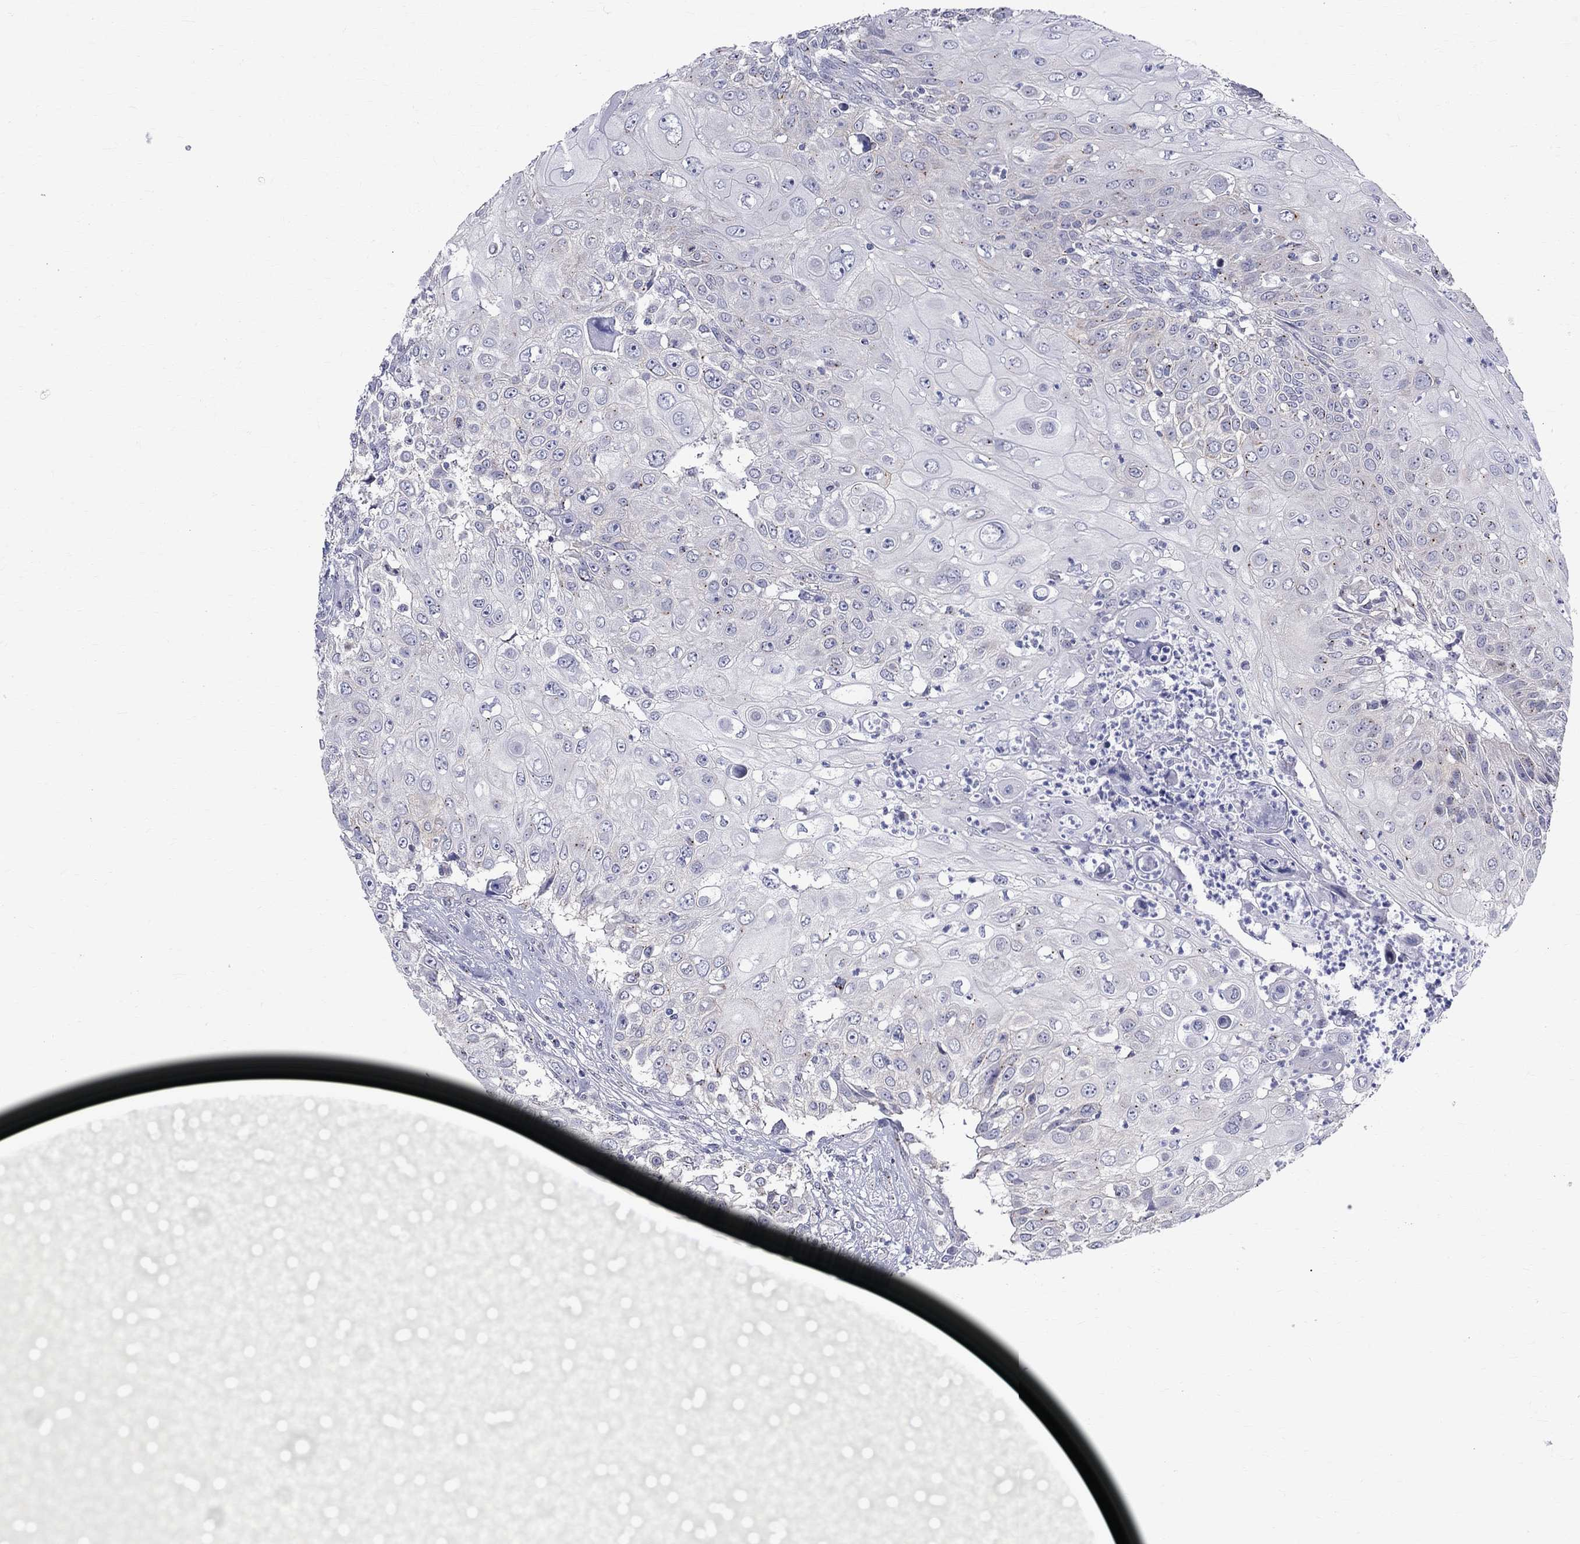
{"staining": {"intensity": "negative", "quantity": "none", "location": "none"}, "tissue": "urothelial cancer", "cell_type": "Tumor cells", "image_type": "cancer", "snomed": [{"axis": "morphology", "description": "Urothelial carcinoma, High grade"}, {"axis": "topography", "description": "Urinary bladder"}], "caption": "Tumor cells are negative for brown protein staining in urothelial cancer. (IHC, brightfield microscopy, high magnification).", "gene": "CEP43", "patient": {"sex": "female", "age": 79}}